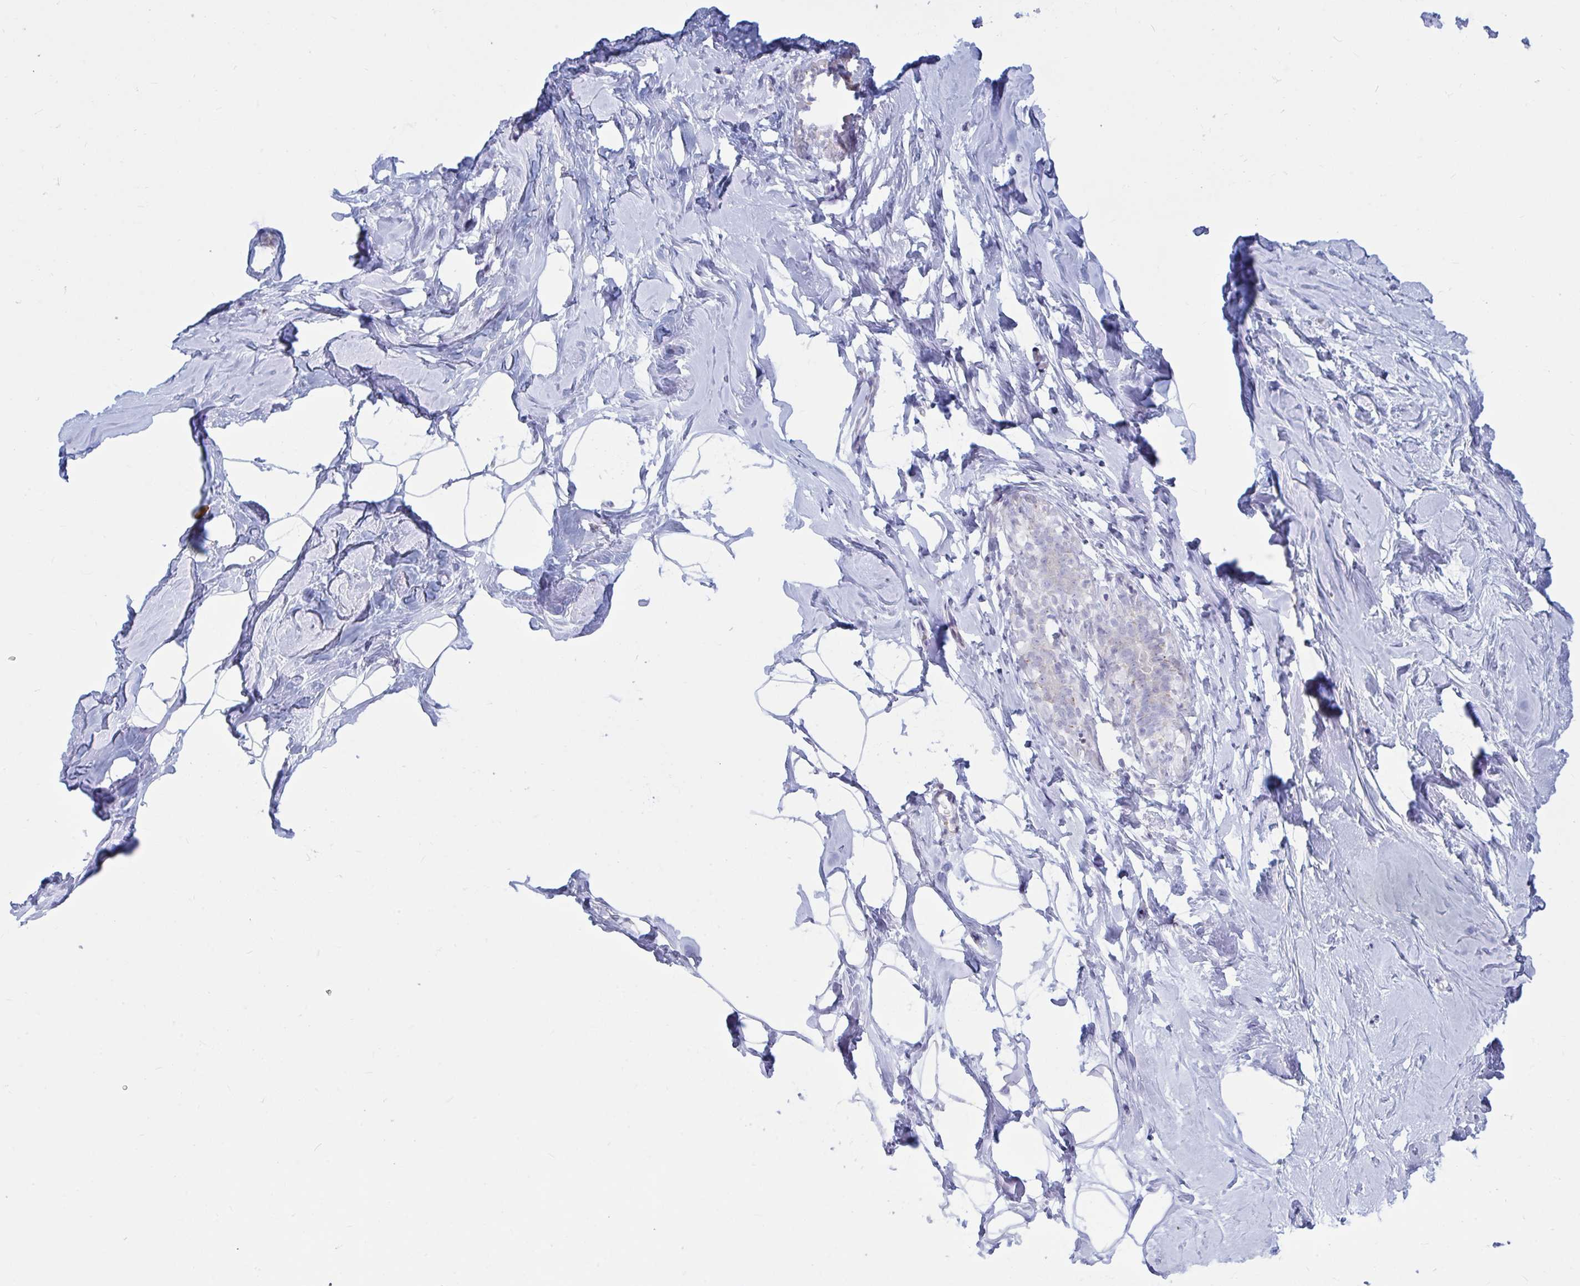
{"staining": {"intensity": "negative", "quantity": "none", "location": "none"}, "tissue": "breast", "cell_type": "Adipocytes", "image_type": "normal", "snomed": [{"axis": "morphology", "description": "Normal tissue, NOS"}, {"axis": "topography", "description": "Breast"}], "caption": "Immunohistochemistry (IHC) of unremarkable human breast shows no positivity in adipocytes. The staining was performed using DAB (3,3'-diaminobenzidine) to visualize the protein expression in brown, while the nuclei were stained in blue with hematoxylin (Magnification: 20x).", "gene": "ATG9A", "patient": {"sex": "female", "age": 32}}